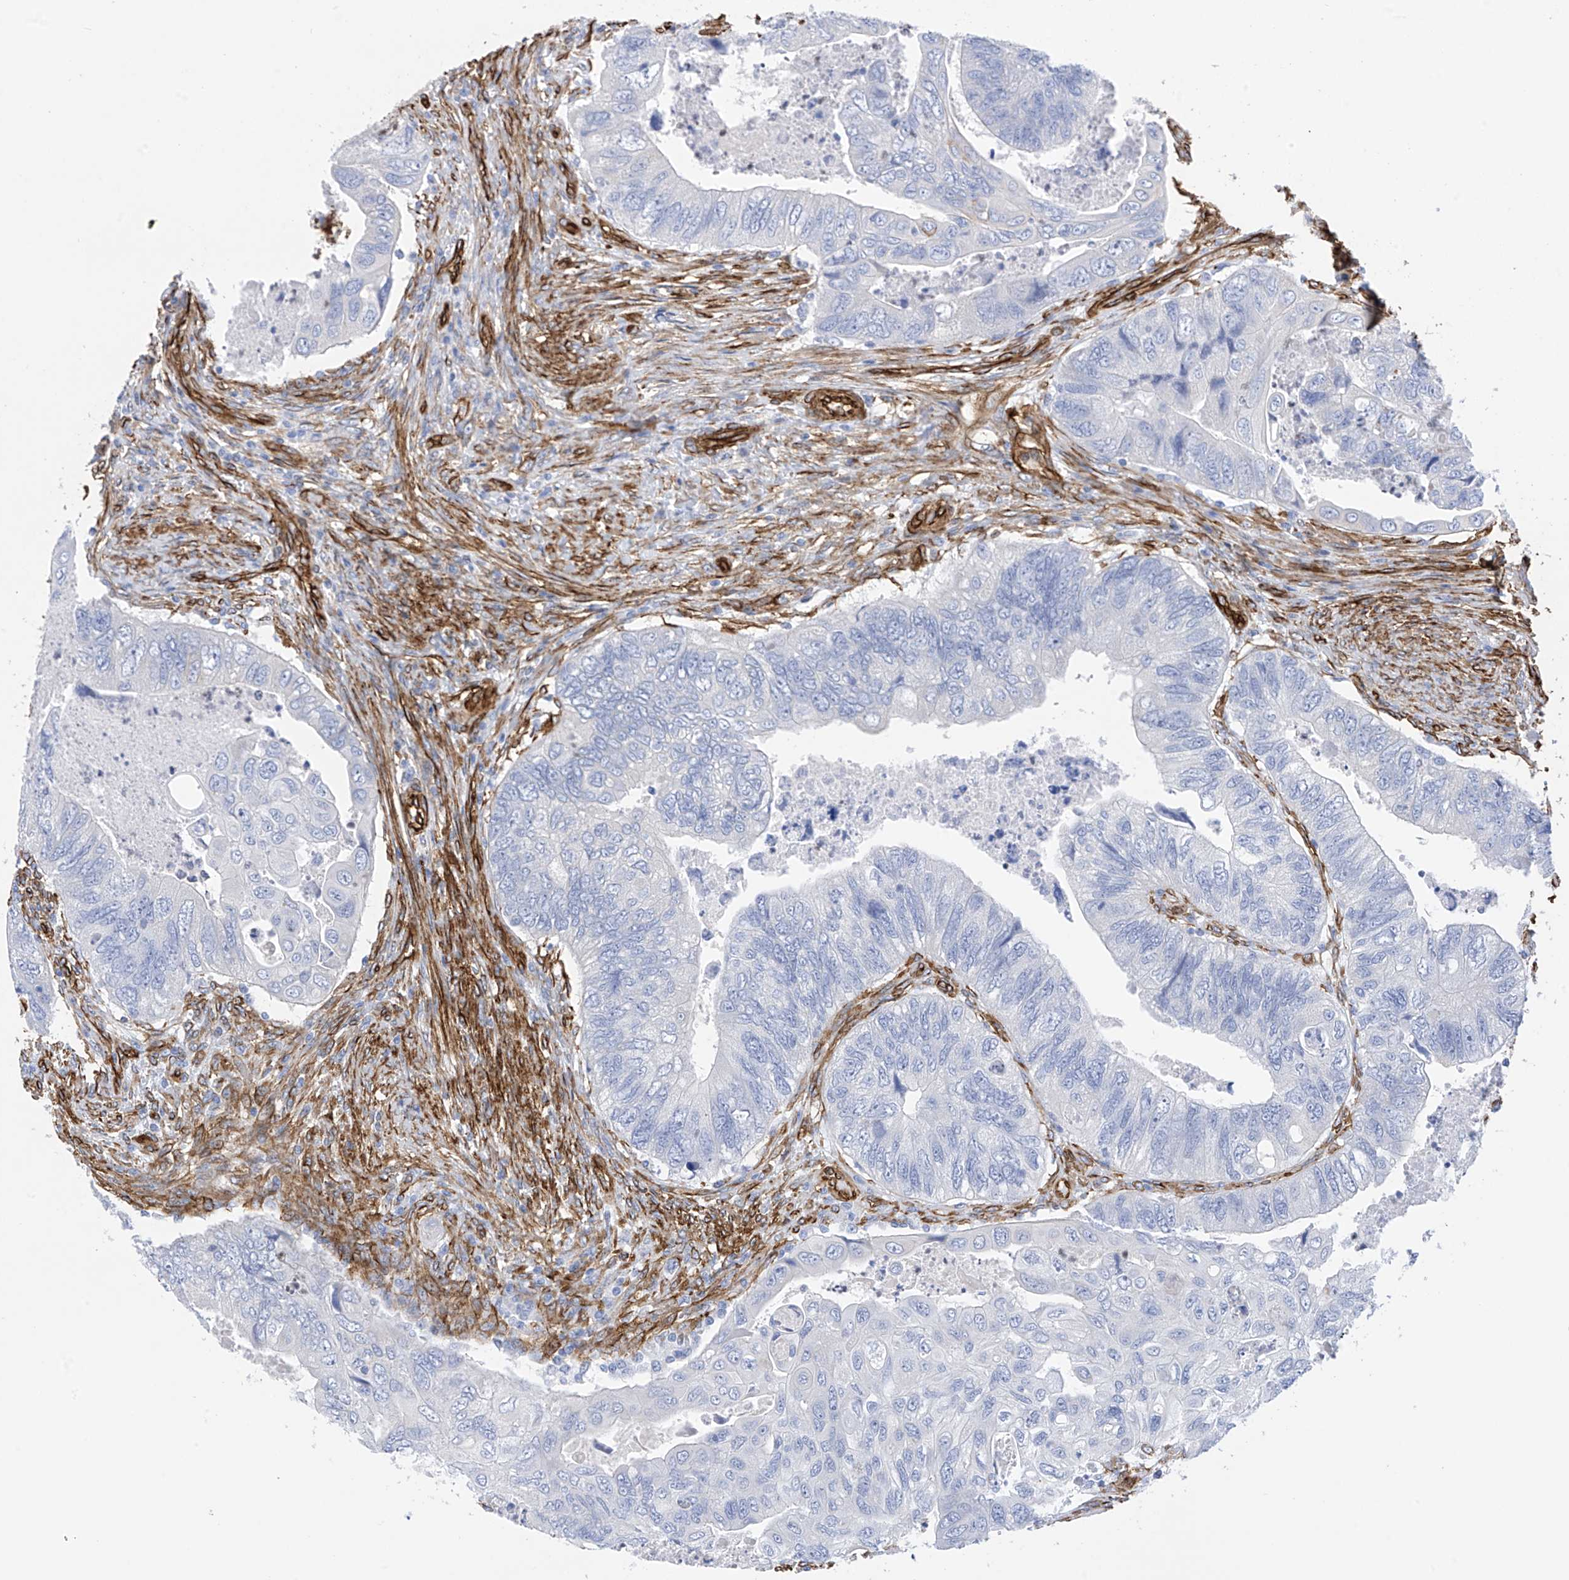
{"staining": {"intensity": "negative", "quantity": "none", "location": "none"}, "tissue": "colorectal cancer", "cell_type": "Tumor cells", "image_type": "cancer", "snomed": [{"axis": "morphology", "description": "Adenocarcinoma, NOS"}, {"axis": "topography", "description": "Rectum"}], "caption": "The micrograph displays no significant staining in tumor cells of colorectal adenocarcinoma.", "gene": "UBTD1", "patient": {"sex": "male", "age": 63}}